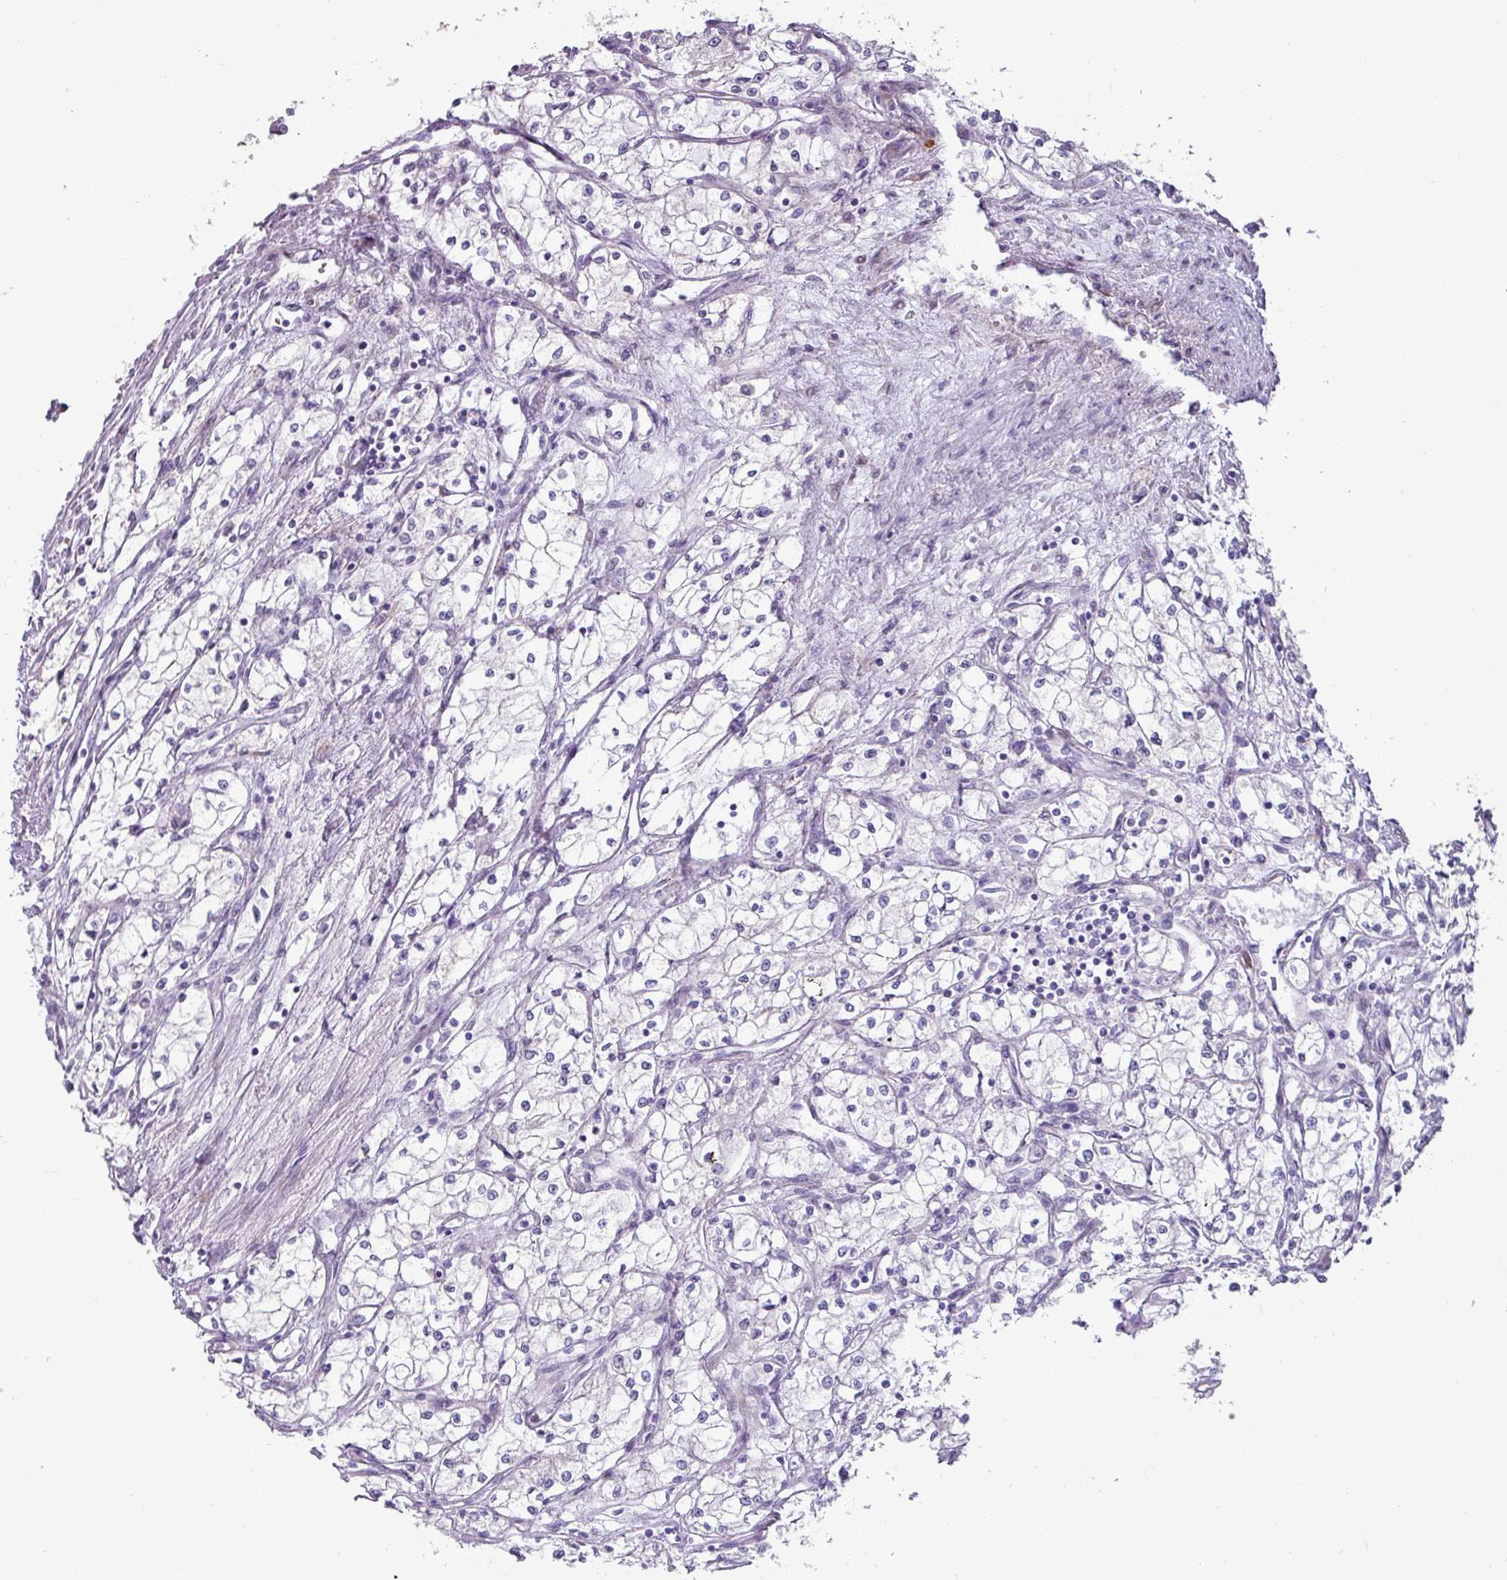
{"staining": {"intensity": "negative", "quantity": "none", "location": "none"}, "tissue": "renal cancer", "cell_type": "Tumor cells", "image_type": "cancer", "snomed": [{"axis": "morphology", "description": "Adenocarcinoma, NOS"}, {"axis": "topography", "description": "Kidney"}], "caption": "DAB immunohistochemical staining of adenocarcinoma (renal) displays no significant positivity in tumor cells.", "gene": "PPP1R35", "patient": {"sex": "male", "age": 59}}